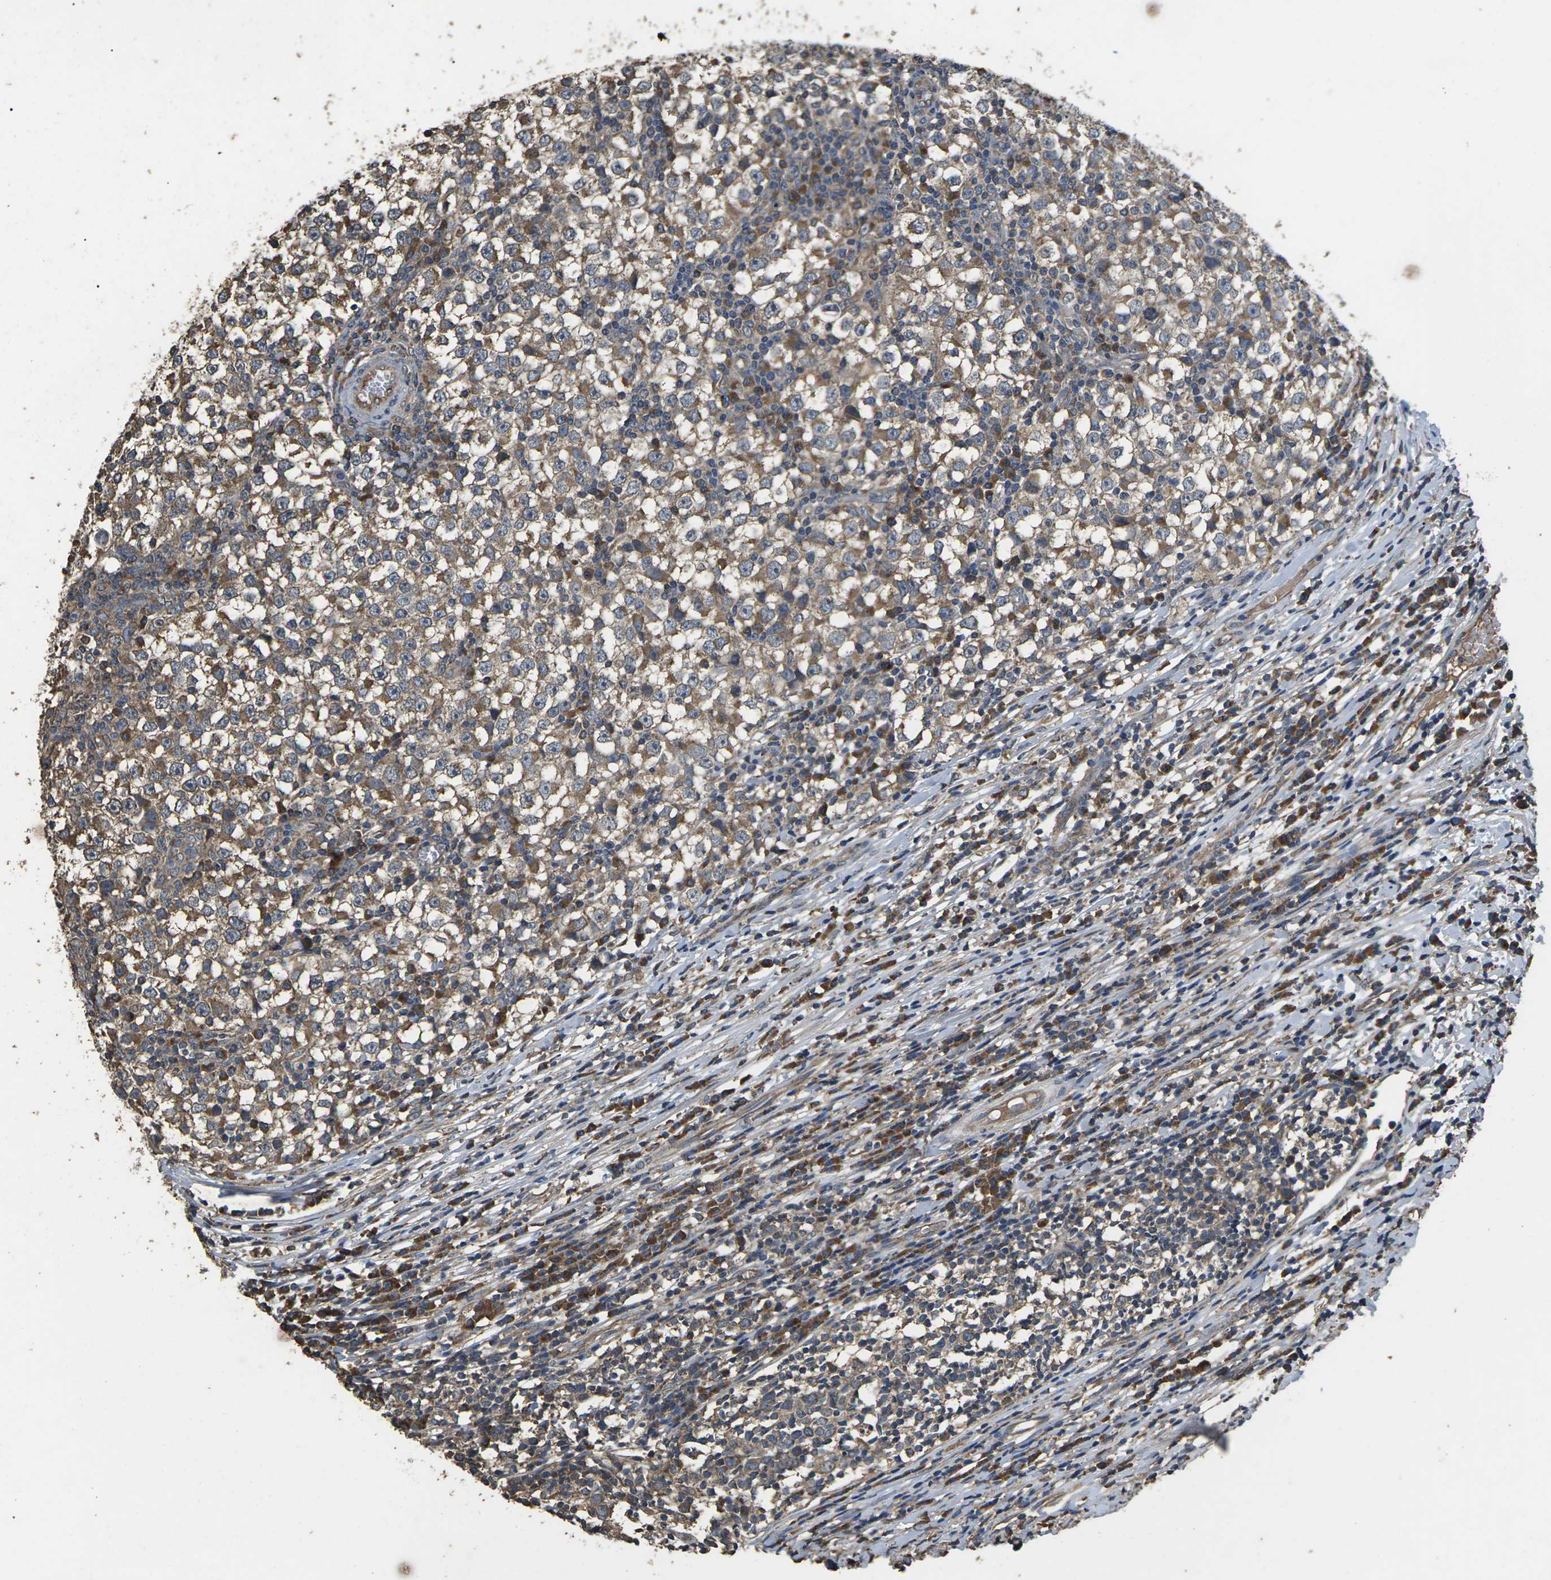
{"staining": {"intensity": "moderate", "quantity": "25%-75%", "location": "cytoplasmic/membranous"}, "tissue": "testis cancer", "cell_type": "Tumor cells", "image_type": "cancer", "snomed": [{"axis": "morphology", "description": "Seminoma, NOS"}, {"axis": "topography", "description": "Testis"}], "caption": "The immunohistochemical stain labels moderate cytoplasmic/membranous positivity in tumor cells of testis cancer (seminoma) tissue.", "gene": "B4GAT1", "patient": {"sex": "male", "age": 65}}